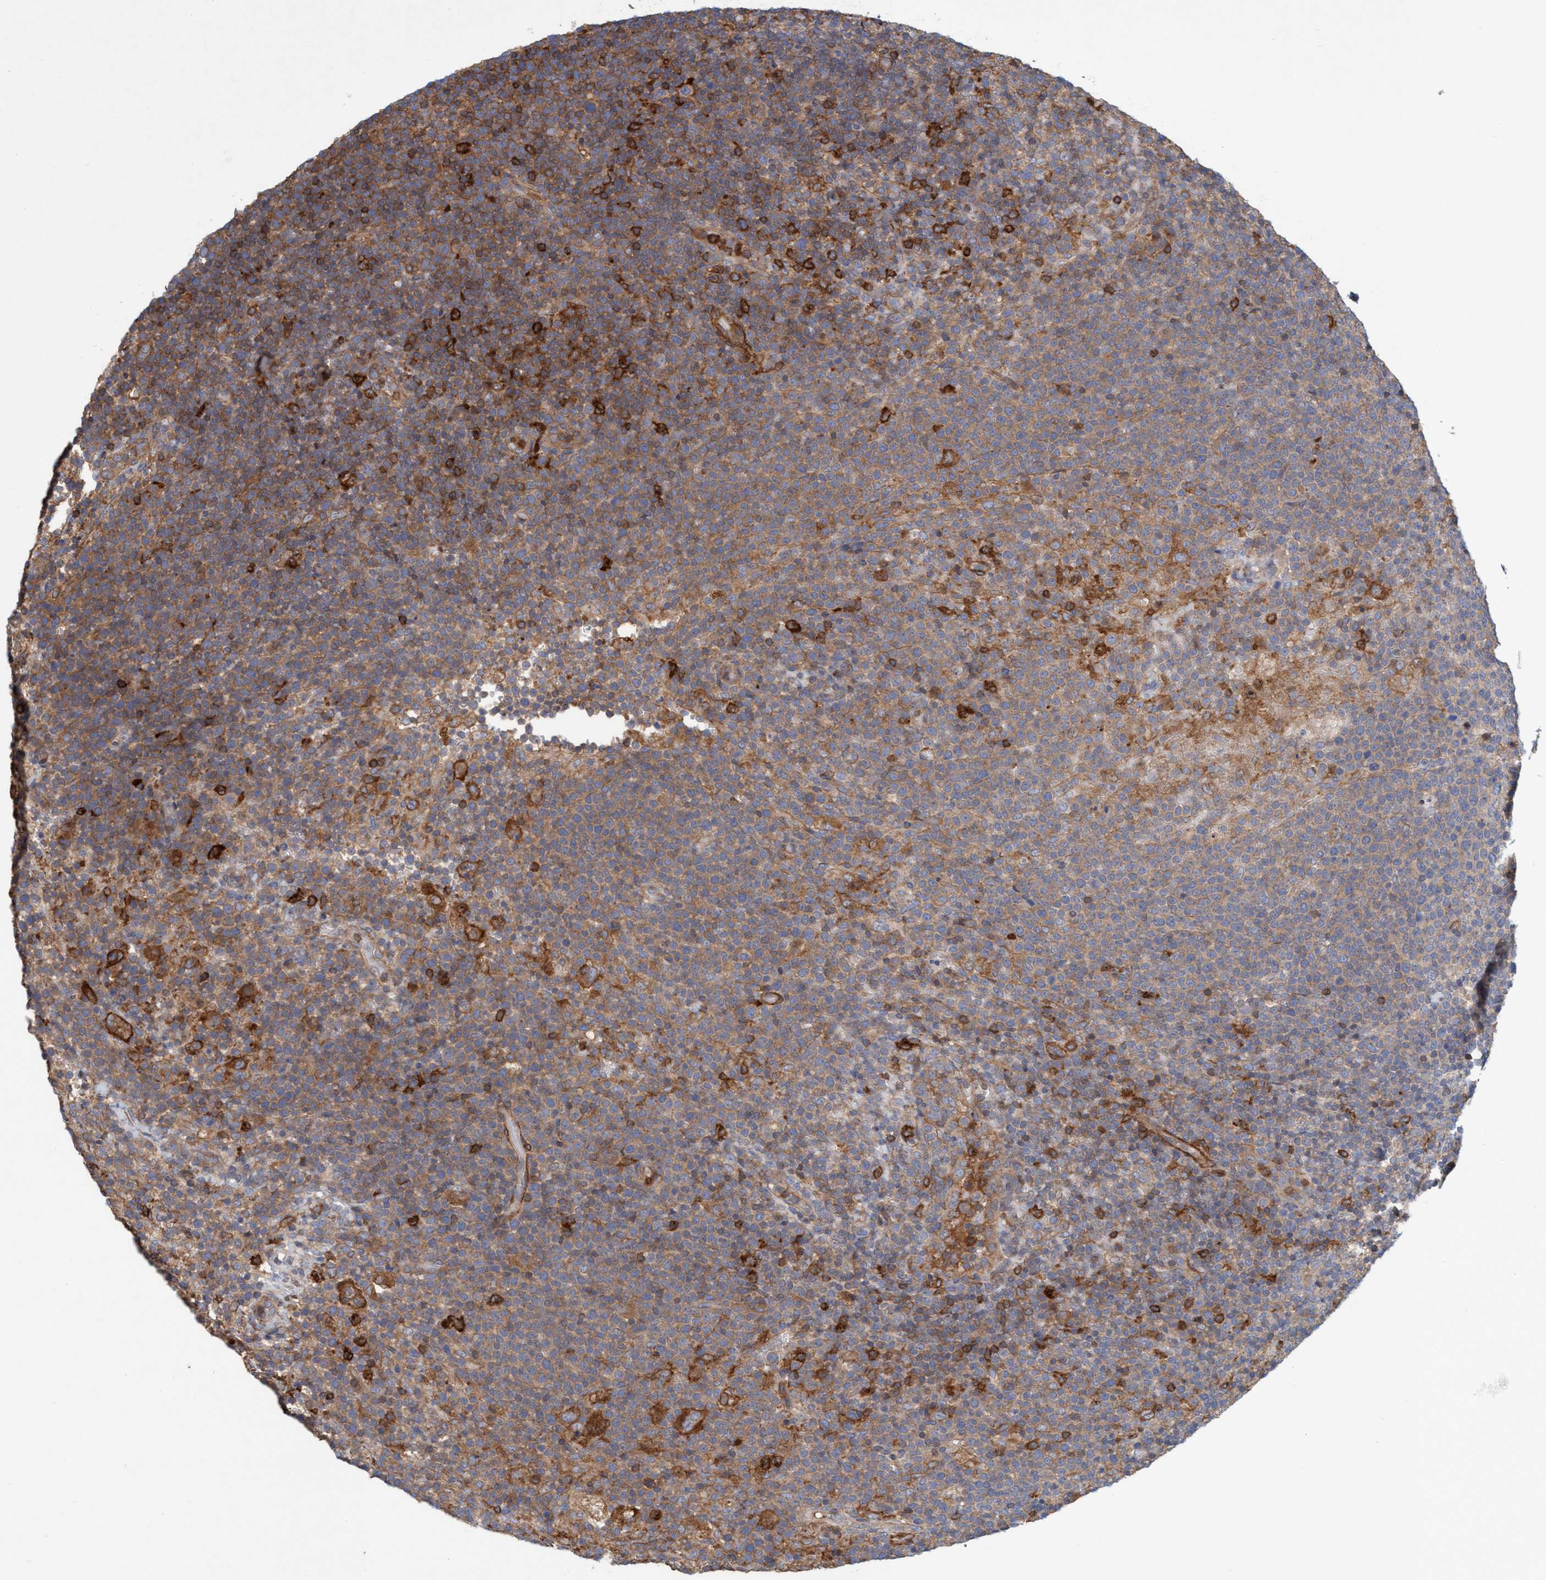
{"staining": {"intensity": "moderate", "quantity": ">75%", "location": "cytoplasmic/membranous"}, "tissue": "lymphoma", "cell_type": "Tumor cells", "image_type": "cancer", "snomed": [{"axis": "morphology", "description": "Malignant lymphoma, non-Hodgkin's type, High grade"}, {"axis": "topography", "description": "Lymph node"}], "caption": "Tumor cells display moderate cytoplasmic/membranous expression in about >75% of cells in high-grade malignant lymphoma, non-Hodgkin's type.", "gene": "SPECC1", "patient": {"sex": "male", "age": 61}}